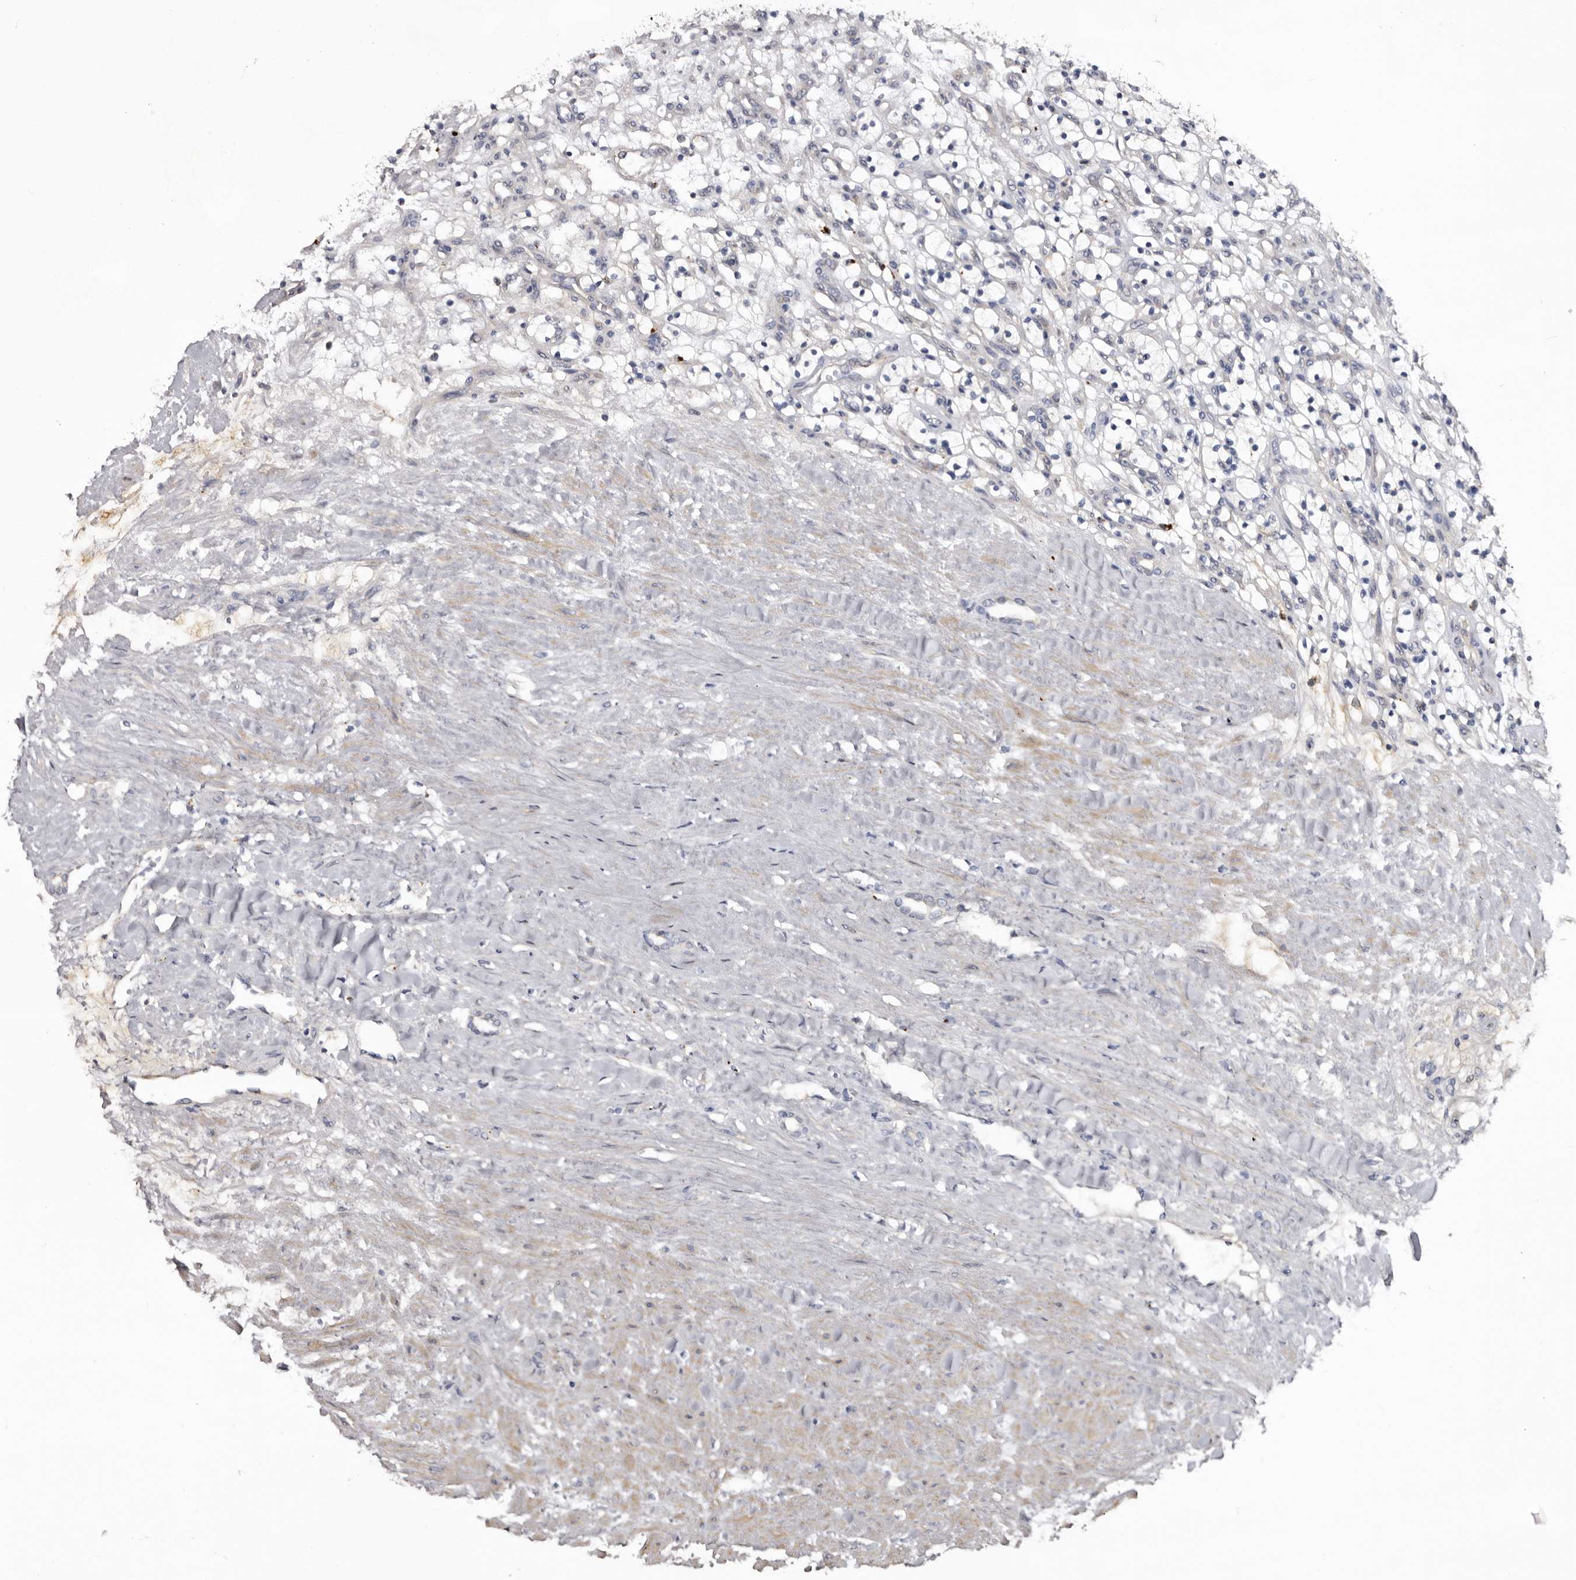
{"staining": {"intensity": "negative", "quantity": "none", "location": "none"}, "tissue": "renal cancer", "cell_type": "Tumor cells", "image_type": "cancer", "snomed": [{"axis": "morphology", "description": "Adenocarcinoma, NOS"}, {"axis": "topography", "description": "Kidney"}], "caption": "This histopathology image is of adenocarcinoma (renal) stained with IHC to label a protein in brown with the nuclei are counter-stained blue. There is no staining in tumor cells. (DAB (3,3'-diaminobenzidine) immunohistochemistry visualized using brightfield microscopy, high magnification).", "gene": "SLC10A4", "patient": {"sex": "female", "age": 57}}